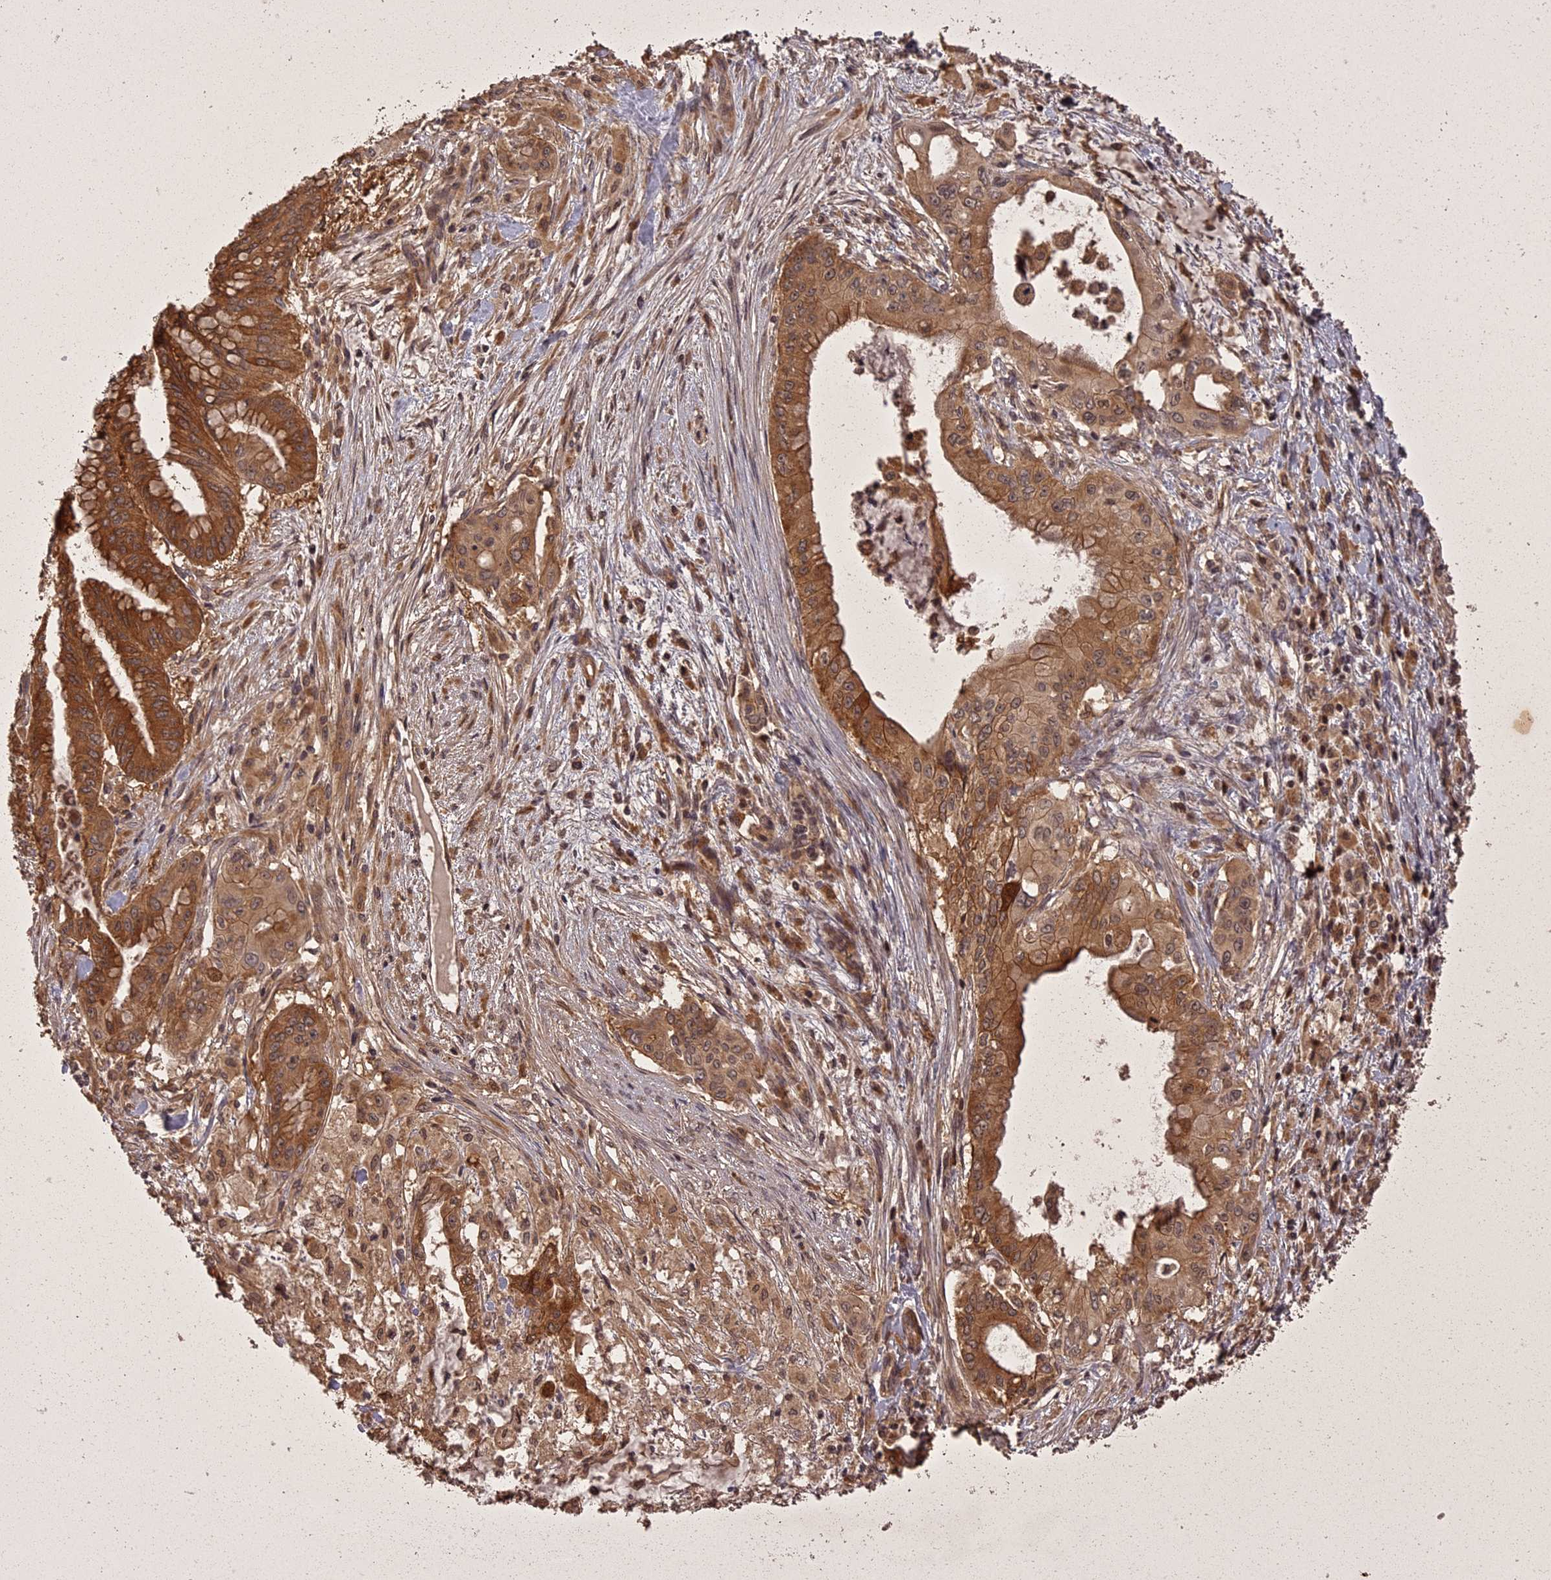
{"staining": {"intensity": "moderate", "quantity": ">75%", "location": "cytoplasmic/membranous"}, "tissue": "pancreatic cancer", "cell_type": "Tumor cells", "image_type": "cancer", "snomed": [{"axis": "morphology", "description": "Adenocarcinoma, NOS"}, {"axis": "topography", "description": "Pancreas"}], "caption": "Adenocarcinoma (pancreatic) was stained to show a protein in brown. There is medium levels of moderate cytoplasmic/membranous positivity in about >75% of tumor cells.", "gene": "ING5", "patient": {"sex": "male", "age": 46}}